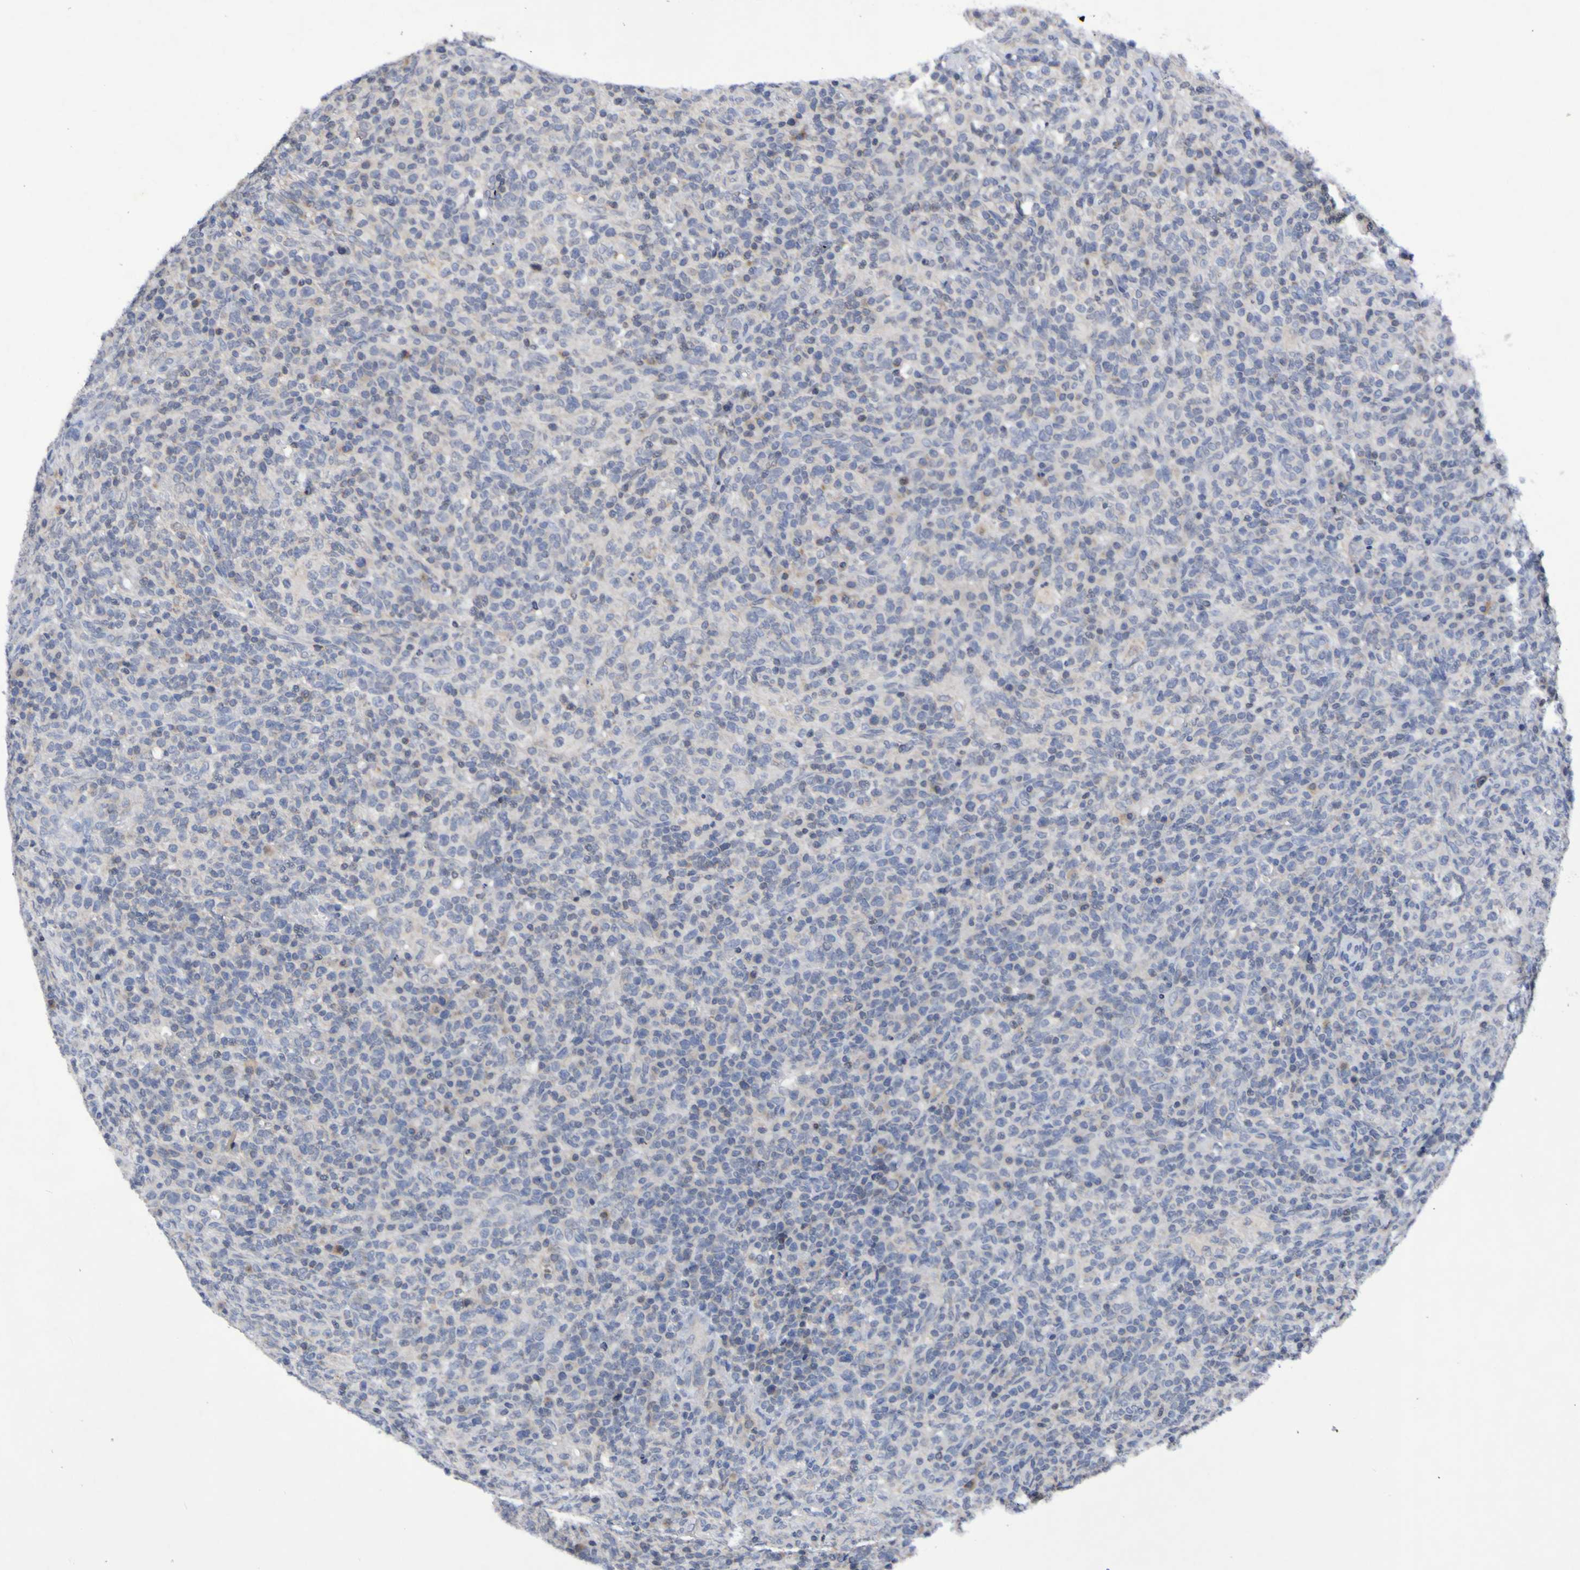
{"staining": {"intensity": "negative", "quantity": "none", "location": "none"}, "tissue": "lymphoma", "cell_type": "Tumor cells", "image_type": "cancer", "snomed": [{"axis": "morphology", "description": "Malignant lymphoma, non-Hodgkin's type, High grade"}, {"axis": "topography", "description": "Lymph node"}], "caption": "A photomicrograph of lymphoma stained for a protein shows no brown staining in tumor cells. (Brightfield microscopy of DAB (3,3'-diaminobenzidine) immunohistochemistry (IHC) at high magnification).", "gene": "PTP4A2", "patient": {"sex": "female", "age": 76}}